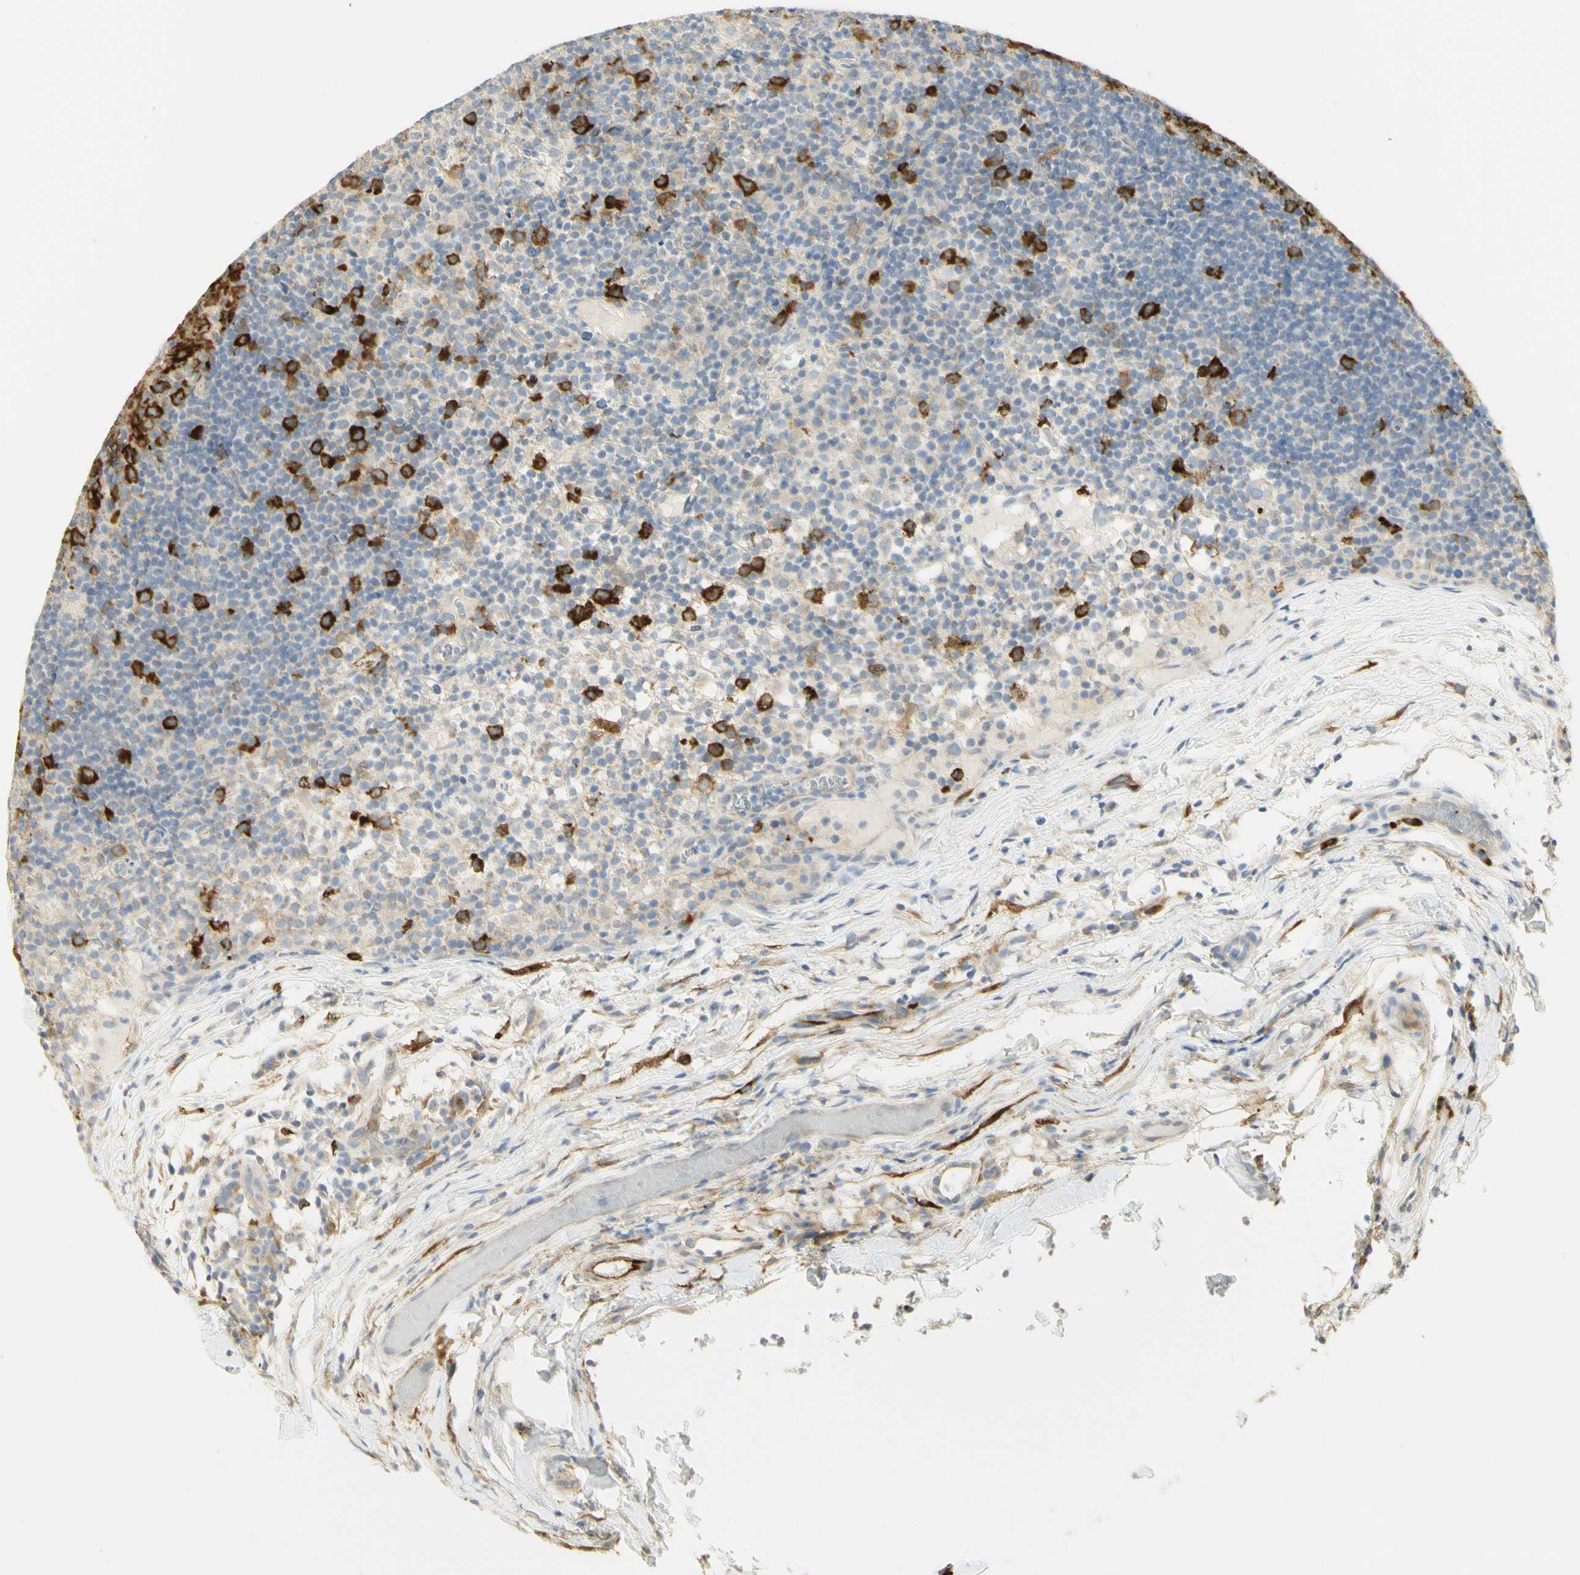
{"staining": {"intensity": "strong", "quantity": "25%-75%", "location": "cytoplasmic/membranous"}, "tissue": "lymph node", "cell_type": "Germinal center cells", "image_type": "normal", "snomed": [{"axis": "morphology", "description": "Normal tissue, NOS"}, {"axis": "morphology", "description": "Inflammation, NOS"}, {"axis": "topography", "description": "Lymph node"}], "caption": "DAB (3,3'-diaminobenzidine) immunohistochemical staining of benign human lymph node displays strong cytoplasmic/membranous protein expression in about 25%-75% of germinal center cells. Using DAB (brown) and hematoxylin (blue) stains, captured at high magnification using brightfield microscopy.", "gene": "KIF11", "patient": {"sex": "male", "age": 55}}